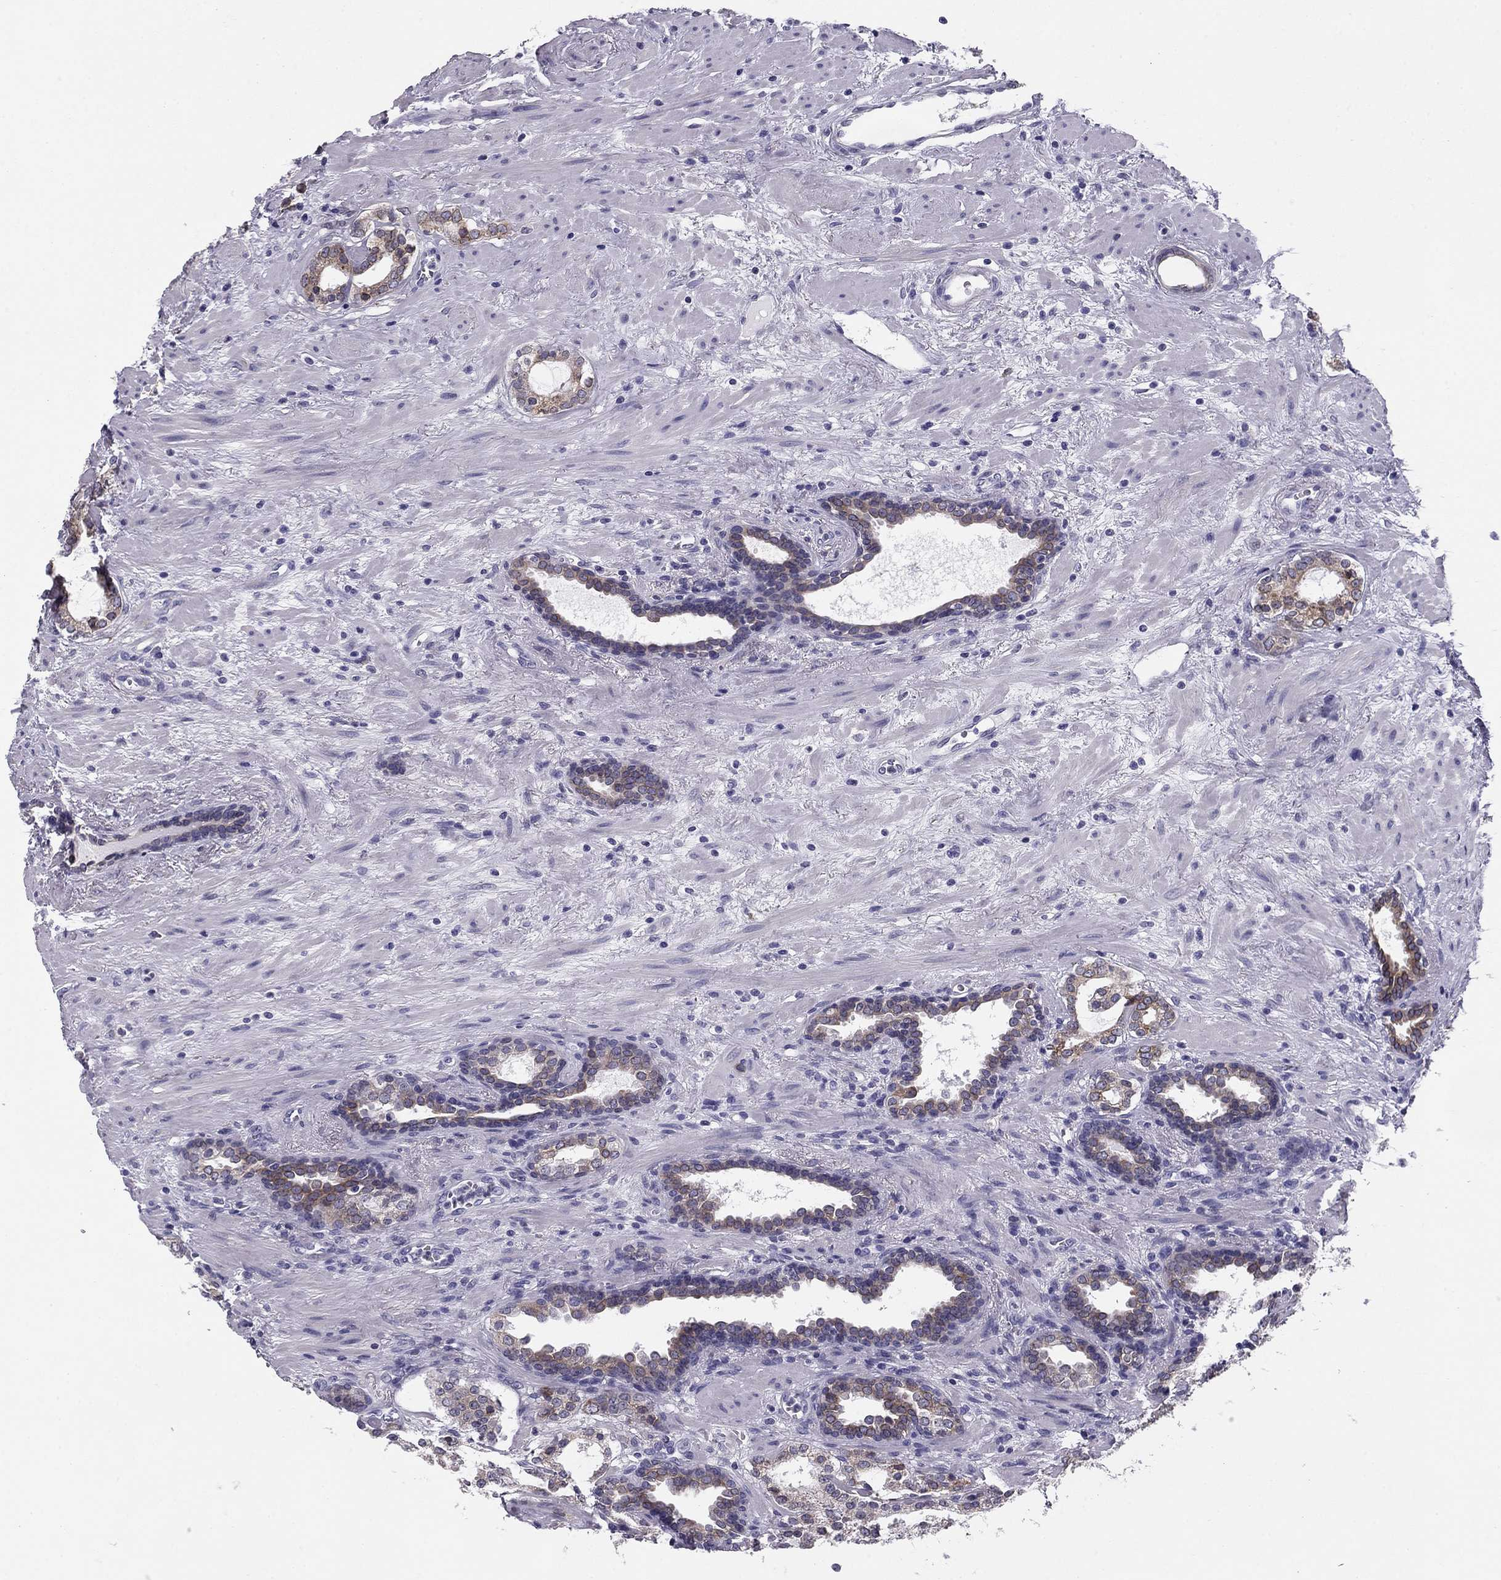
{"staining": {"intensity": "weak", "quantity": "25%-75%", "location": "cytoplasmic/membranous"}, "tissue": "prostate cancer", "cell_type": "Tumor cells", "image_type": "cancer", "snomed": [{"axis": "morphology", "description": "Adenocarcinoma, NOS"}, {"axis": "topography", "description": "Prostate"}], "caption": "Protein analysis of prostate cancer tissue reveals weak cytoplasmic/membranous positivity in about 25%-75% of tumor cells.", "gene": "TMED3", "patient": {"sex": "male", "age": 66}}